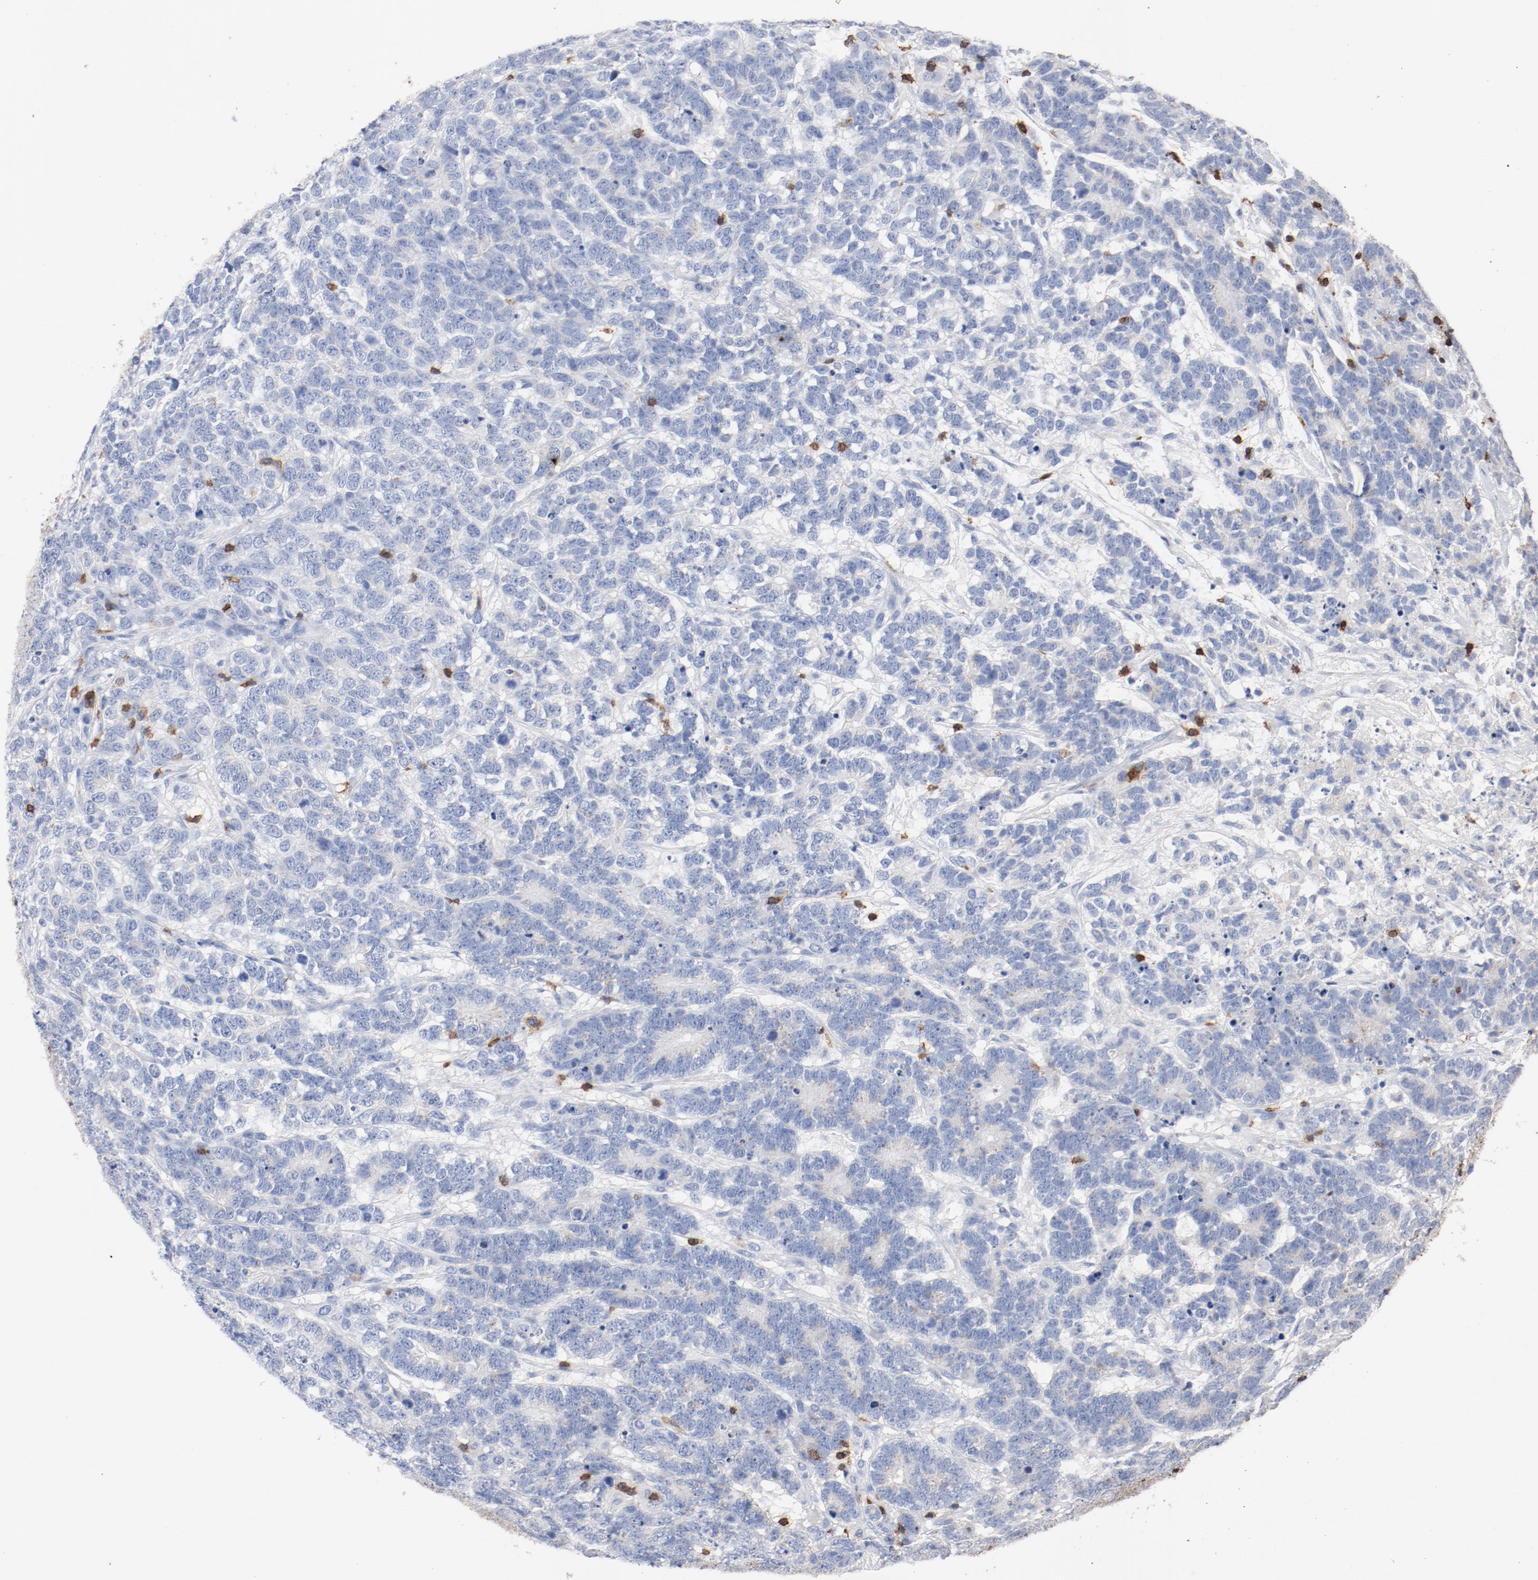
{"staining": {"intensity": "negative", "quantity": "none", "location": "none"}, "tissue": "testis cancer", "cell_type": "Tumor cells", "image_type": "cancer", "snomed": [{"axis": "morphology", "description": "Carcinoma, Embryonal, NOS"}, {"axis": "topography", "description": "Testis"}], "caption": "Immunohistochemistry micrograph of neoplastic tissue: embryonal carcinoma (testis) stained with DAB (3,3'-diaminobenzidine) shows no significant protein positivity in tumor cells.", "gene": "CD247", "patient": {"sex": "male", "age": 26}}